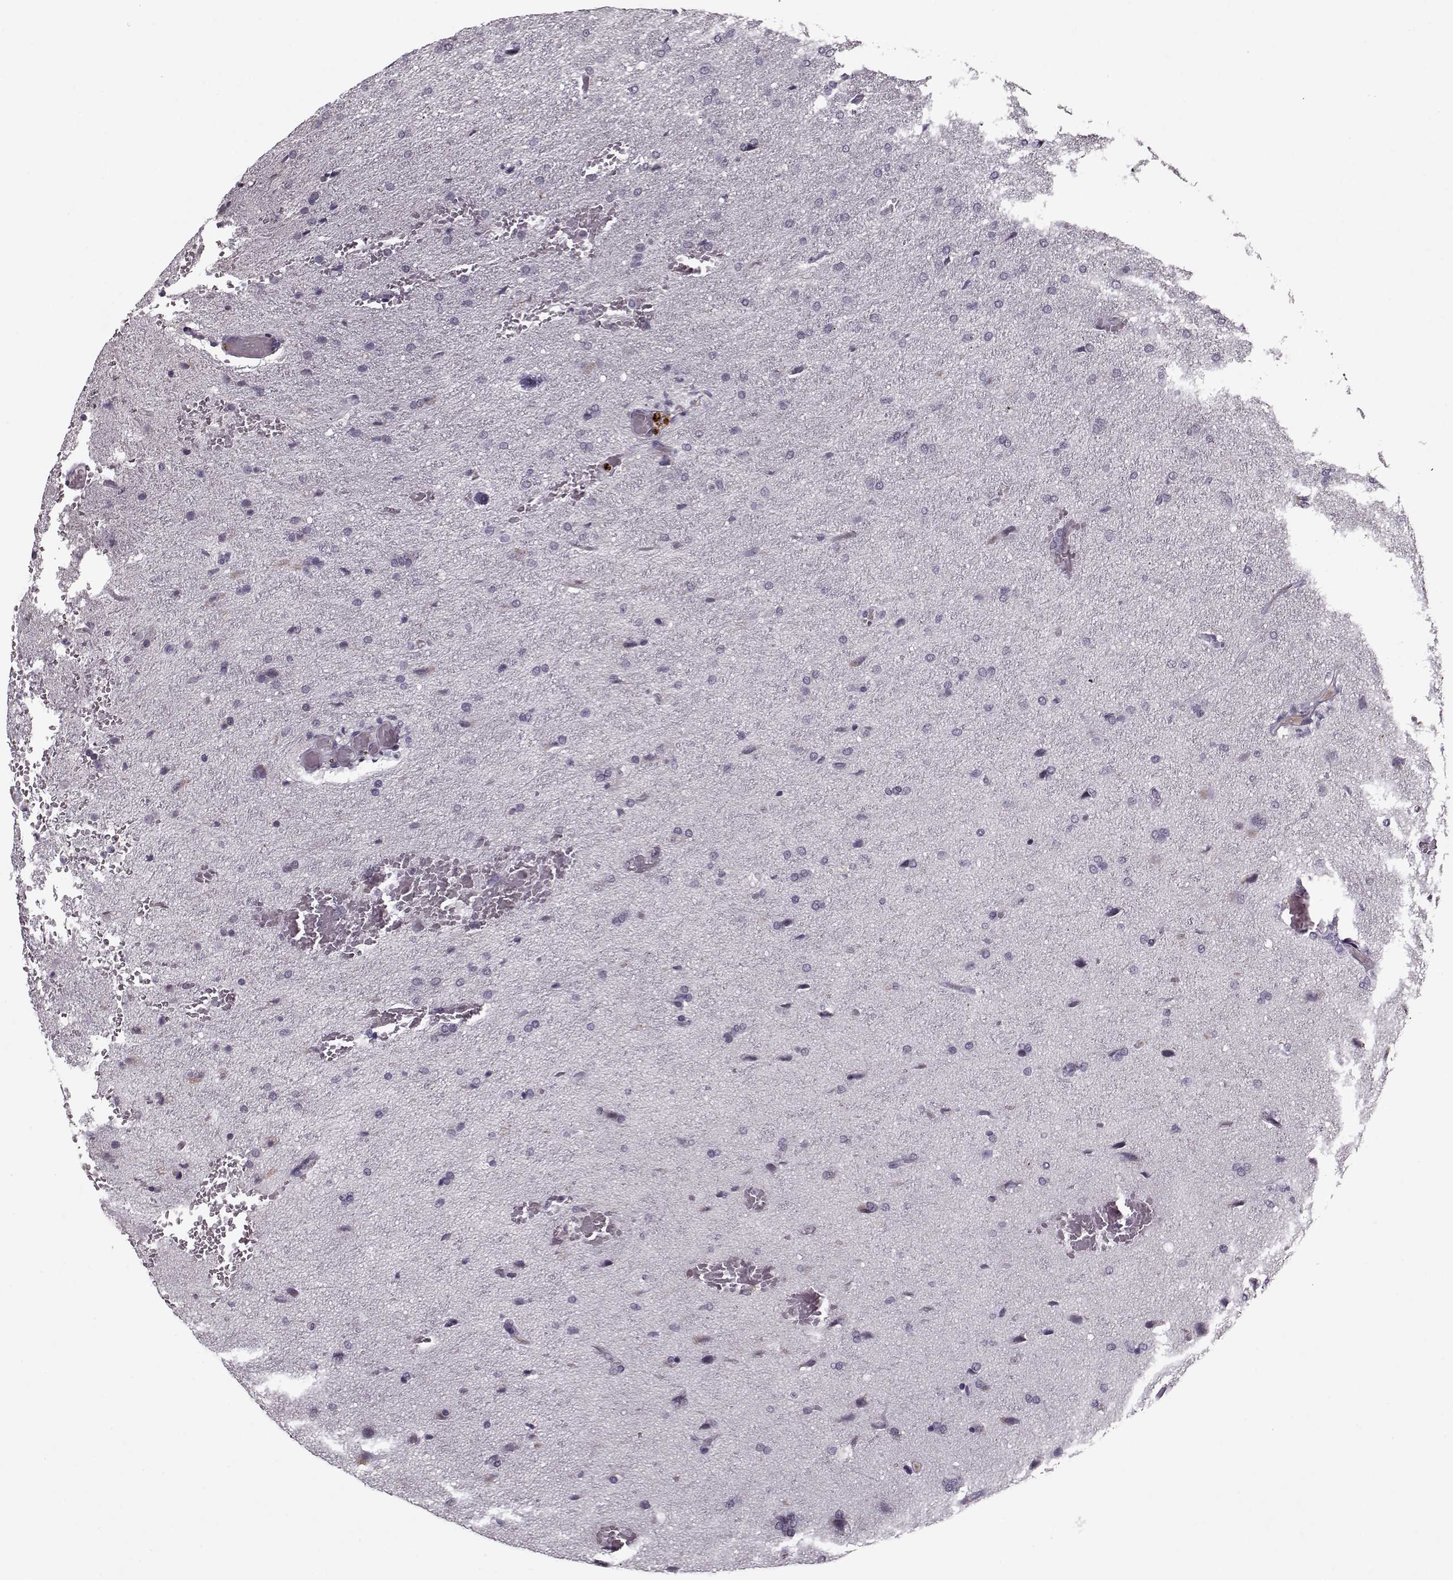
{"staining": {"intensity": "negative", "quantity": "none", "location": "none"}, "tissue": "glioma", "cell_type": "Tumor cells", "image_type": "cancer", "snomed": [{"axis": "morphology", "description": "Glioma, malignant, High grade"}, {"axis": "topography", "description": "Brain"}], "caption": "Image shows no protein positivity in tumor cells of malignant high-grade glioma tissue.", "gene": "KRT9", "patient": {"sex": "male", "age": 68}}